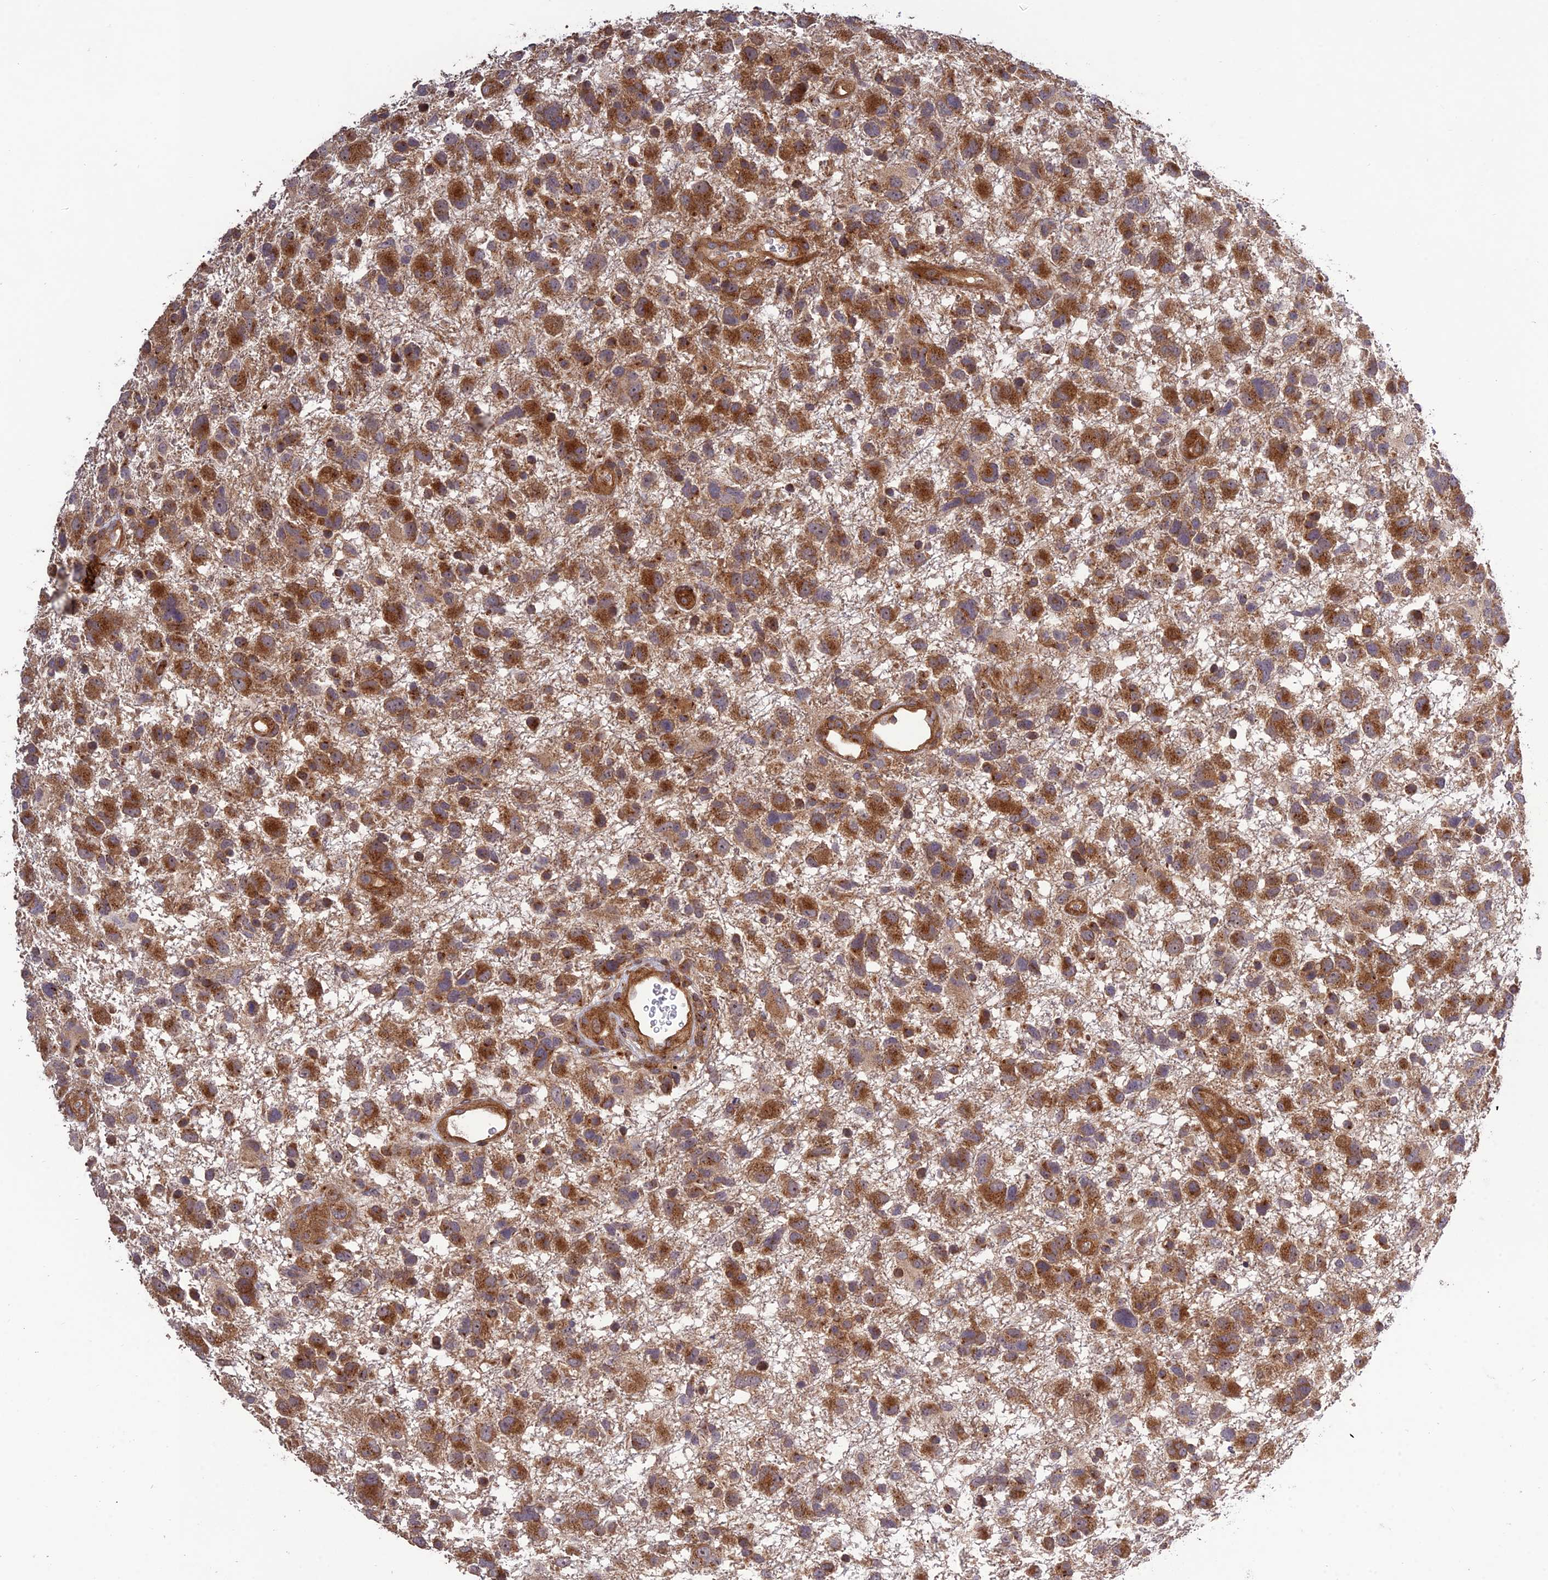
{"staining": {"intensity": "moderate", "quantity": ">75%", "location": "cytoplasmic/membranous"}, "tissue": "glioma", "cell_type": "Tumor cells", "image_type": "cancer", "snomed": [{"axis": "morphology", "description": "Glioma, malignant, High grade"}, {"axis": "topography", "description": "Brain"}], "caption": "Moderate cytoplasmic/membranous expression for a protein is identified in approximately >75% of tumor cells of malignant glioma (high-grade) using IHC.", "gene": "TMEM131L", "patient": {"sex": "male", "age": 61}}